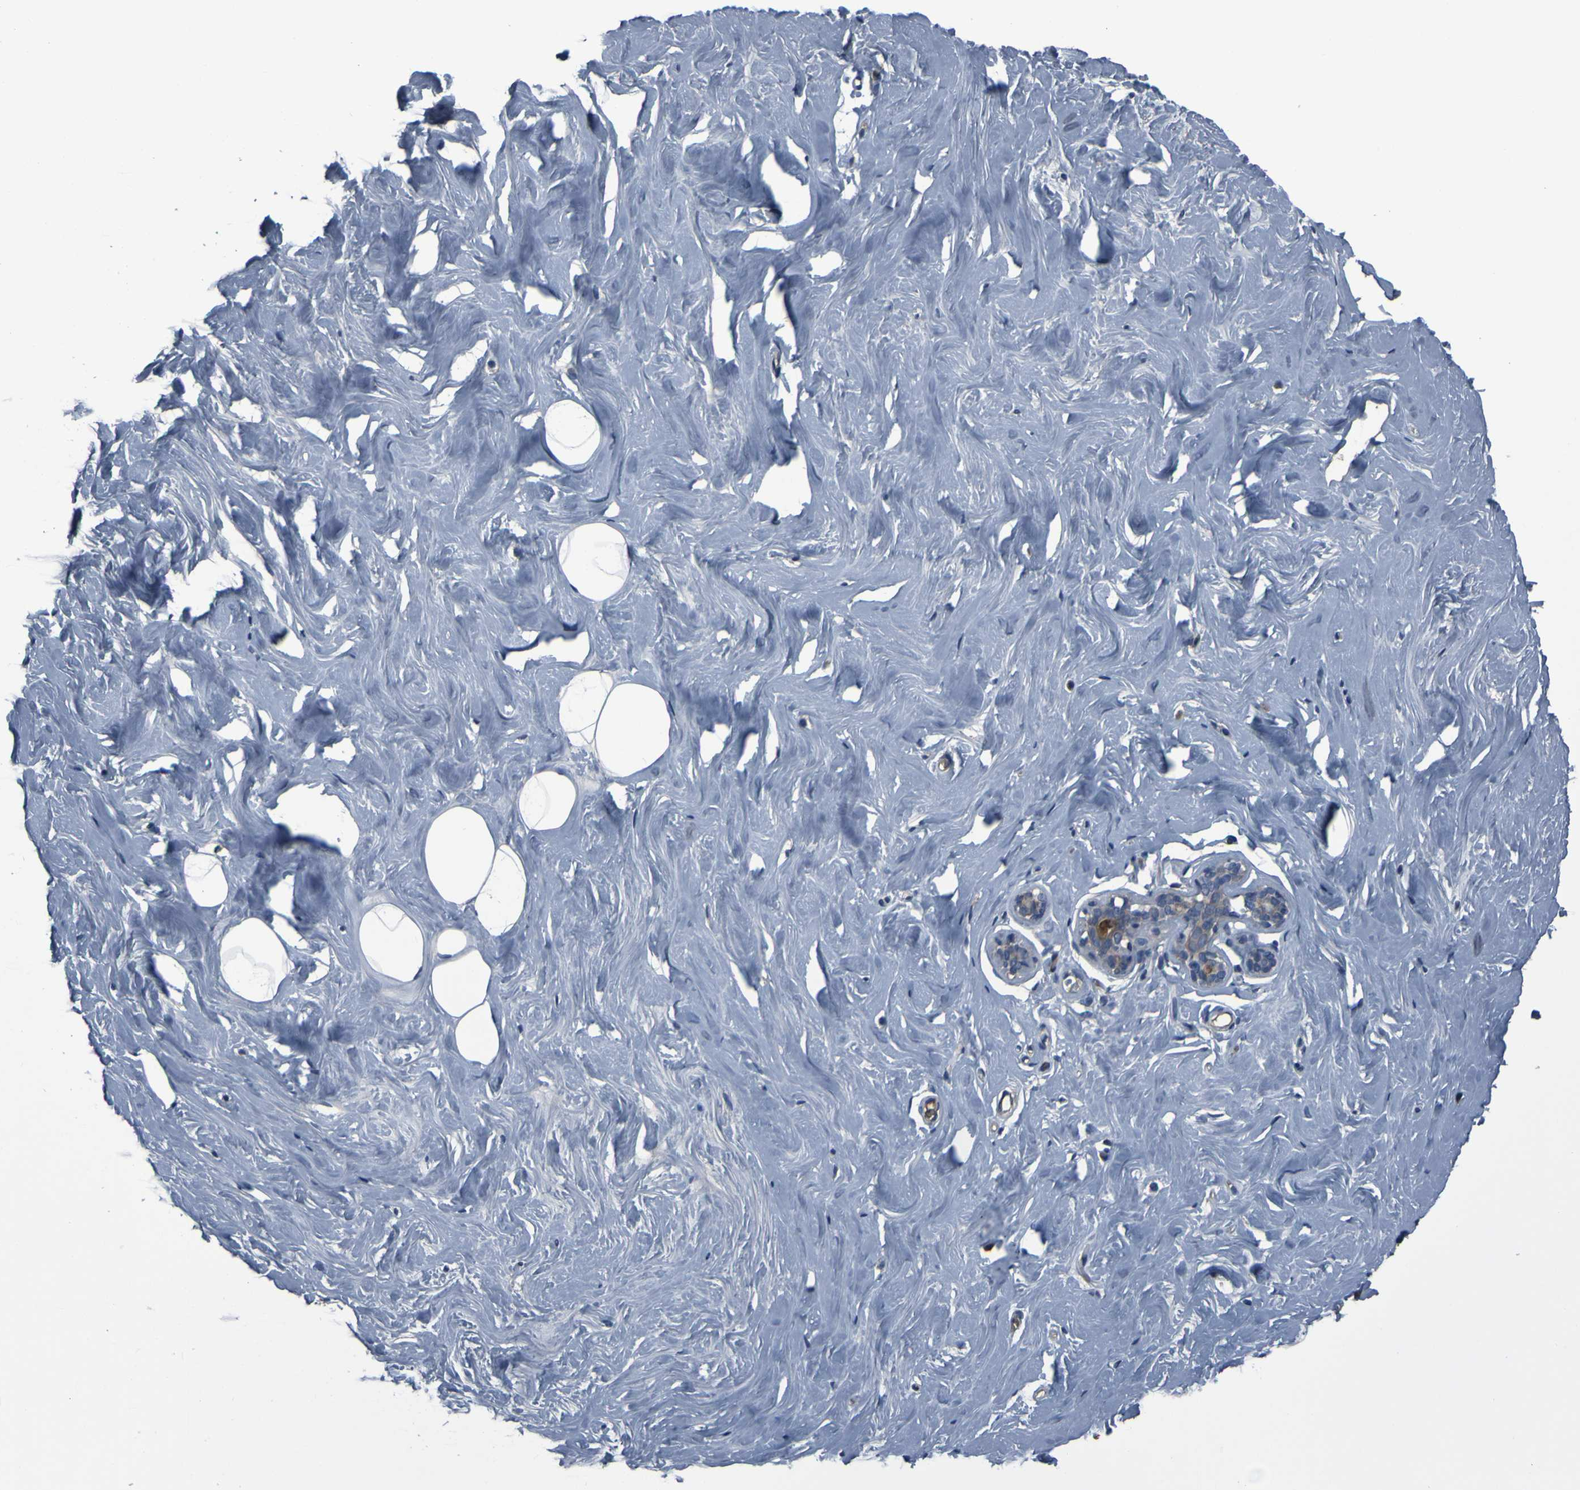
{"staining": {"intensity": "negative", "quantity": "none", "location": "none"}, "tissue": "breast", "cell_type": "Adipocytes", "image_type": "normal", "snomed": [{"axis": "morphology", "description": "Normal tissue, NOS"}, {"axis": "topography", "description": "Breast"}], "caption": "IHC photomicrograph of unremarkable breast: breast stained with DAB reveals no significant protein positivity in adipocytes. (Stains: DAB (3,3'-diaminobenzidine) immunohistochemistry with hematoxylin counter stain, Microscopy: brightfield microscopy at high magnification).", "gene": "GRAMD1A", "patient": {"sex": "female", "age": 75}}